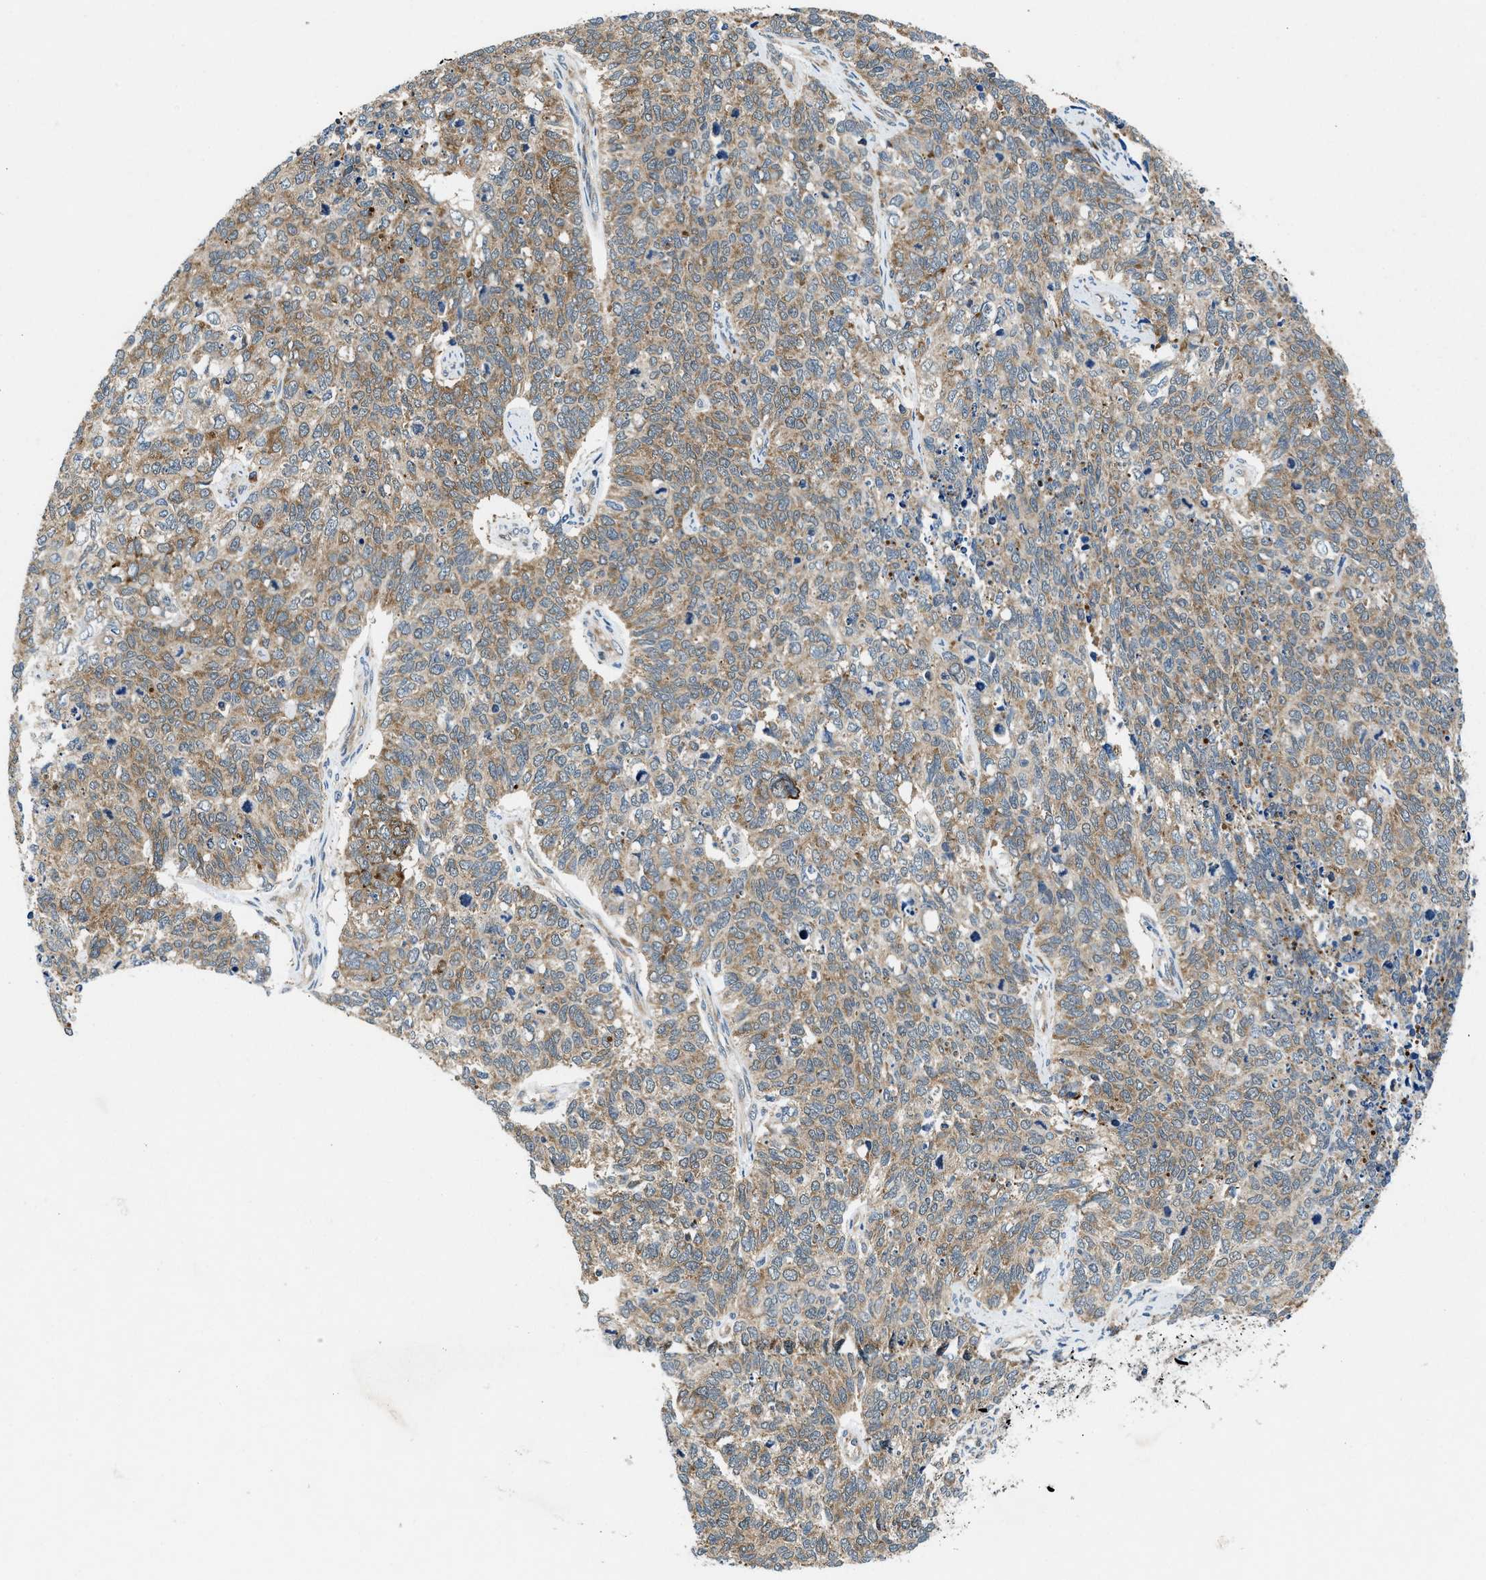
{"staining": {"intensity": "moderate", "quantity": ">75%", "location": "cytoplasmic/membranous"}, "tissue": "cervical cancer", "cell_type": "Tumor cells", "image_type": "cancer", "snomed": [{"axis": "morphology", "description": "Squamous cell carcinoma, NOS"}, {"axis": "topography", "description": "Cervix"}], "caption": "DAB immunohistochemical staining of human cervical cancer (squamous cell carcinoma) displays moderate cytoplasmic/membranous protein staining in about >75% of tumor cells.", "gene": "PA2G4", "patient": {"sex": "female", "age": 63}}